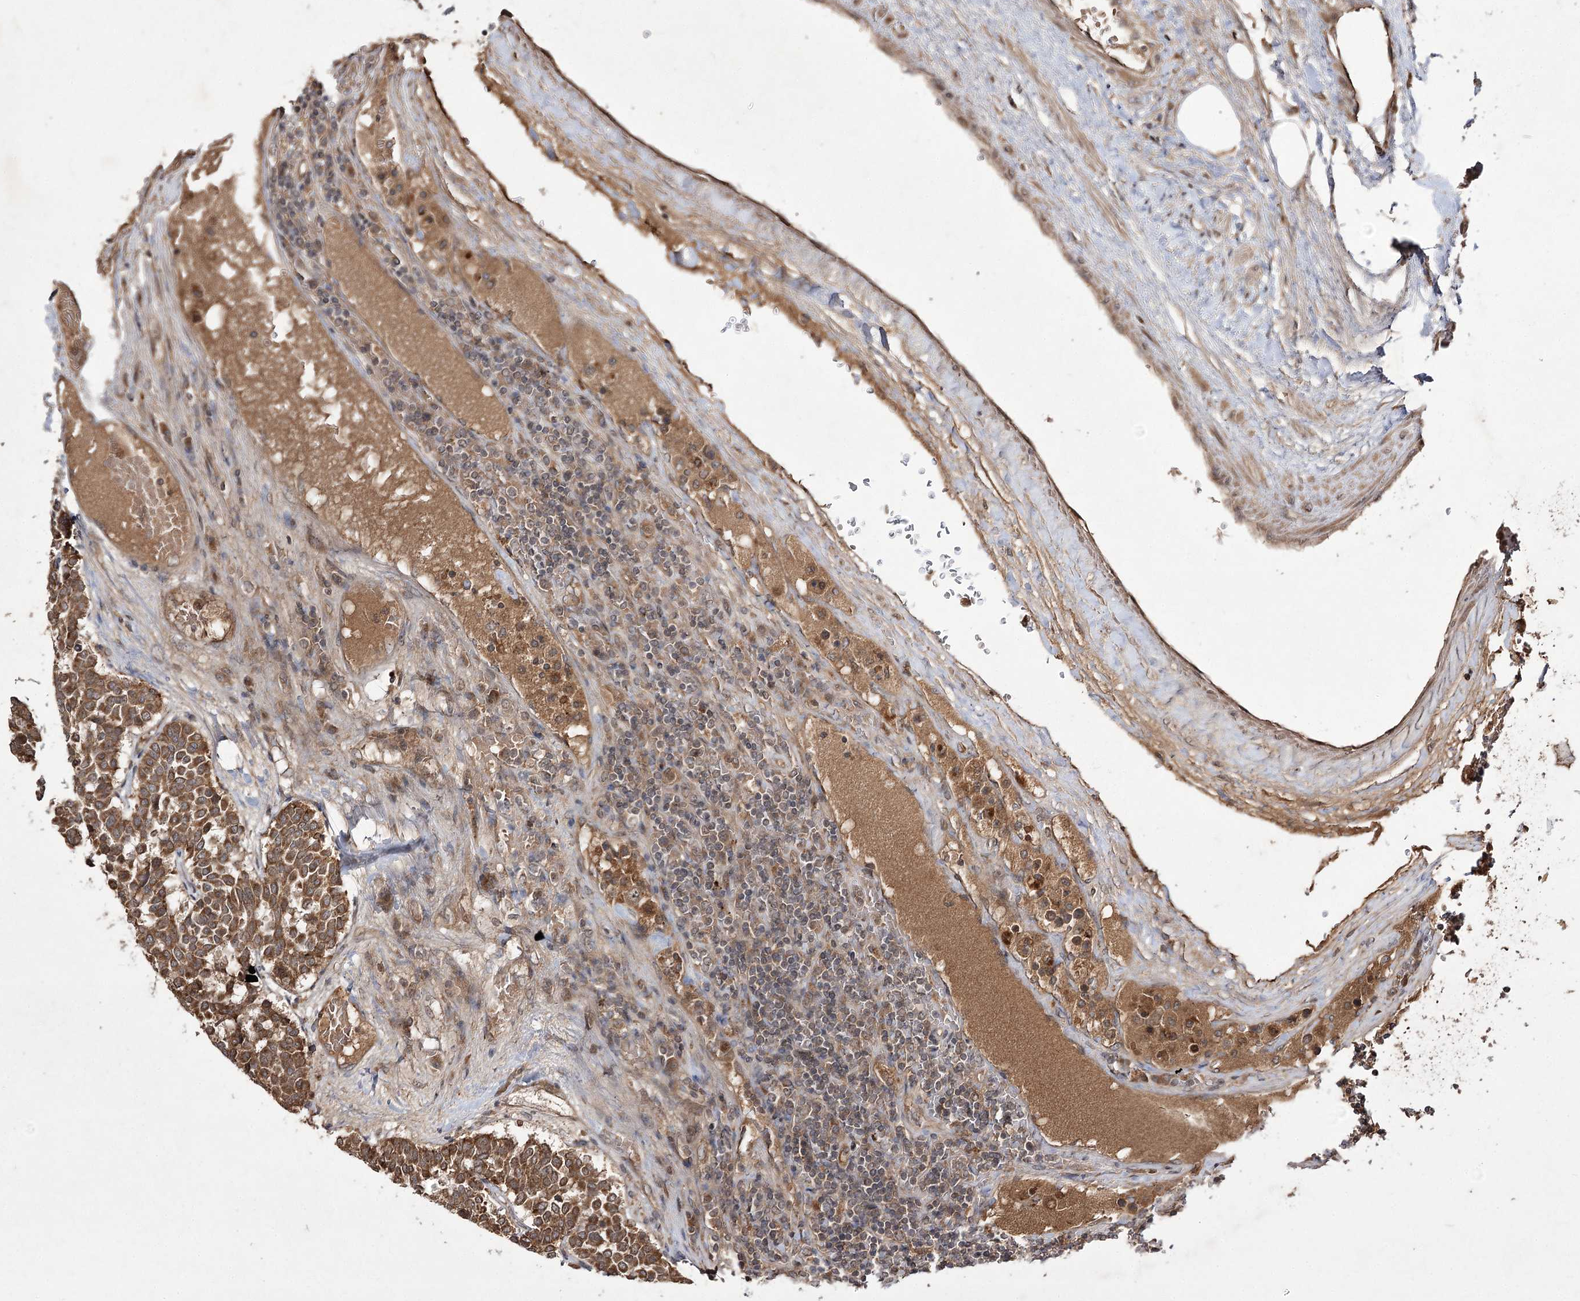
{"staining": {"intensity": "moderate", "quantity": ">75%", "location": "cytoplasmic/membranous"}, "tissue": "carcinoid", "cell_type": "Tumor cells", "image_type": "cancer", "snomed": [{"axis": "morphology", "description": "Carcinoid, malignant, NOS"}, {"axis": "topography", "description": "Pancreas"}], "caption": "Moderate cytoplasmic/membranous protein staining is seen in about >75% of tumor cells in carcinoid (malignant).", "gene": "FANCL", "patient": {"sex": "female", "age": 54}}